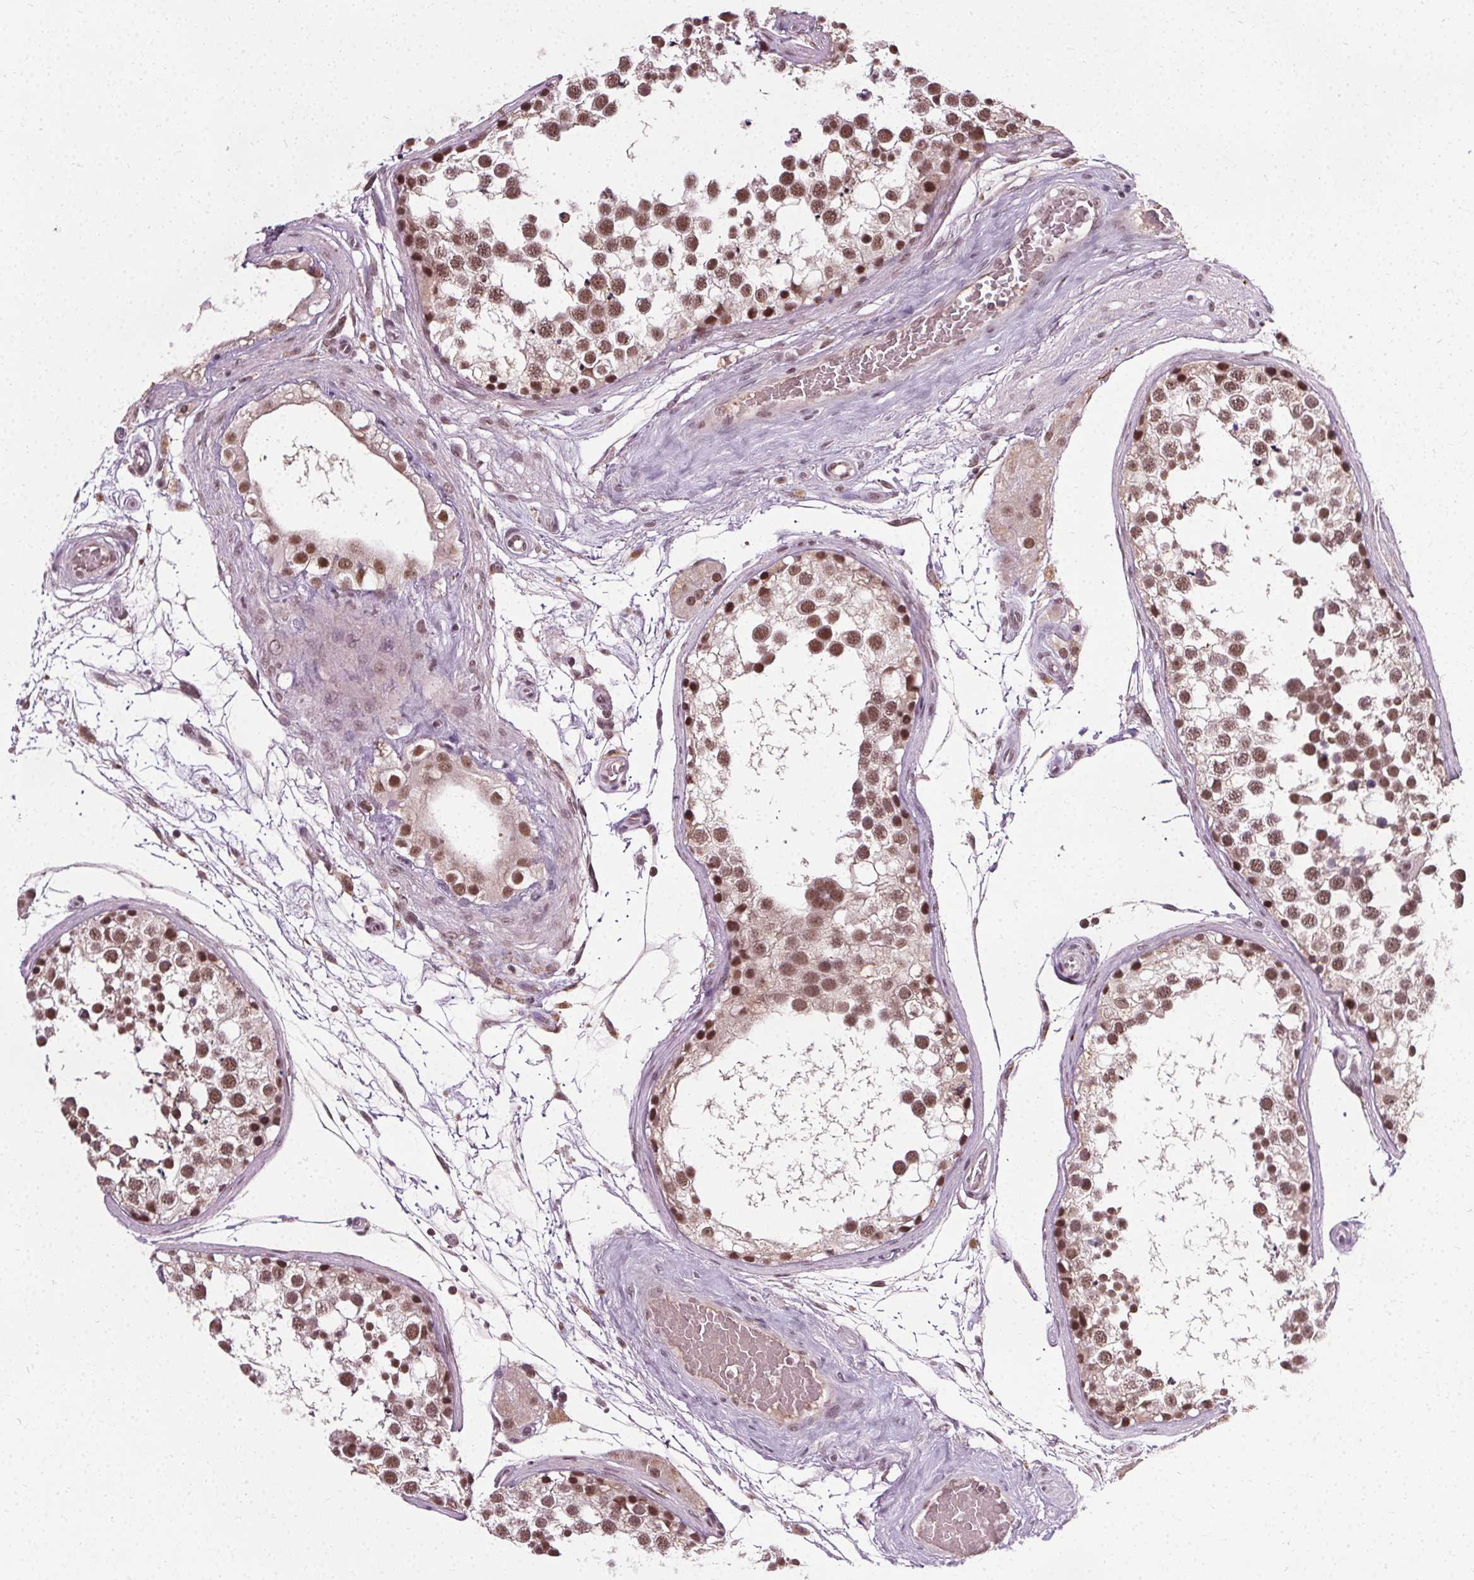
{"staining": {"intensity": "moderate", "quantity": ">75%", "location": "nuclear"}, "tissue": "testis", "cell_type": "Cells in seminiferous ducts", "image_type": "normal", "snomed": [{"axis": "morphology", "description": "Normal tissue, NOS"}, {"axis": "morphology", "description": "Seminoma, NOS"}, {"axis": "topography", "description": "Testis"}], "caption": "IHC histopathology image of benign testis stained for a protein (brown), which displays medium levels of moderate nuclear expression in about >75% of cells in seminiferous ducts.", "gene": "MED6", "patient": {"sex": "male", "age": 65}}